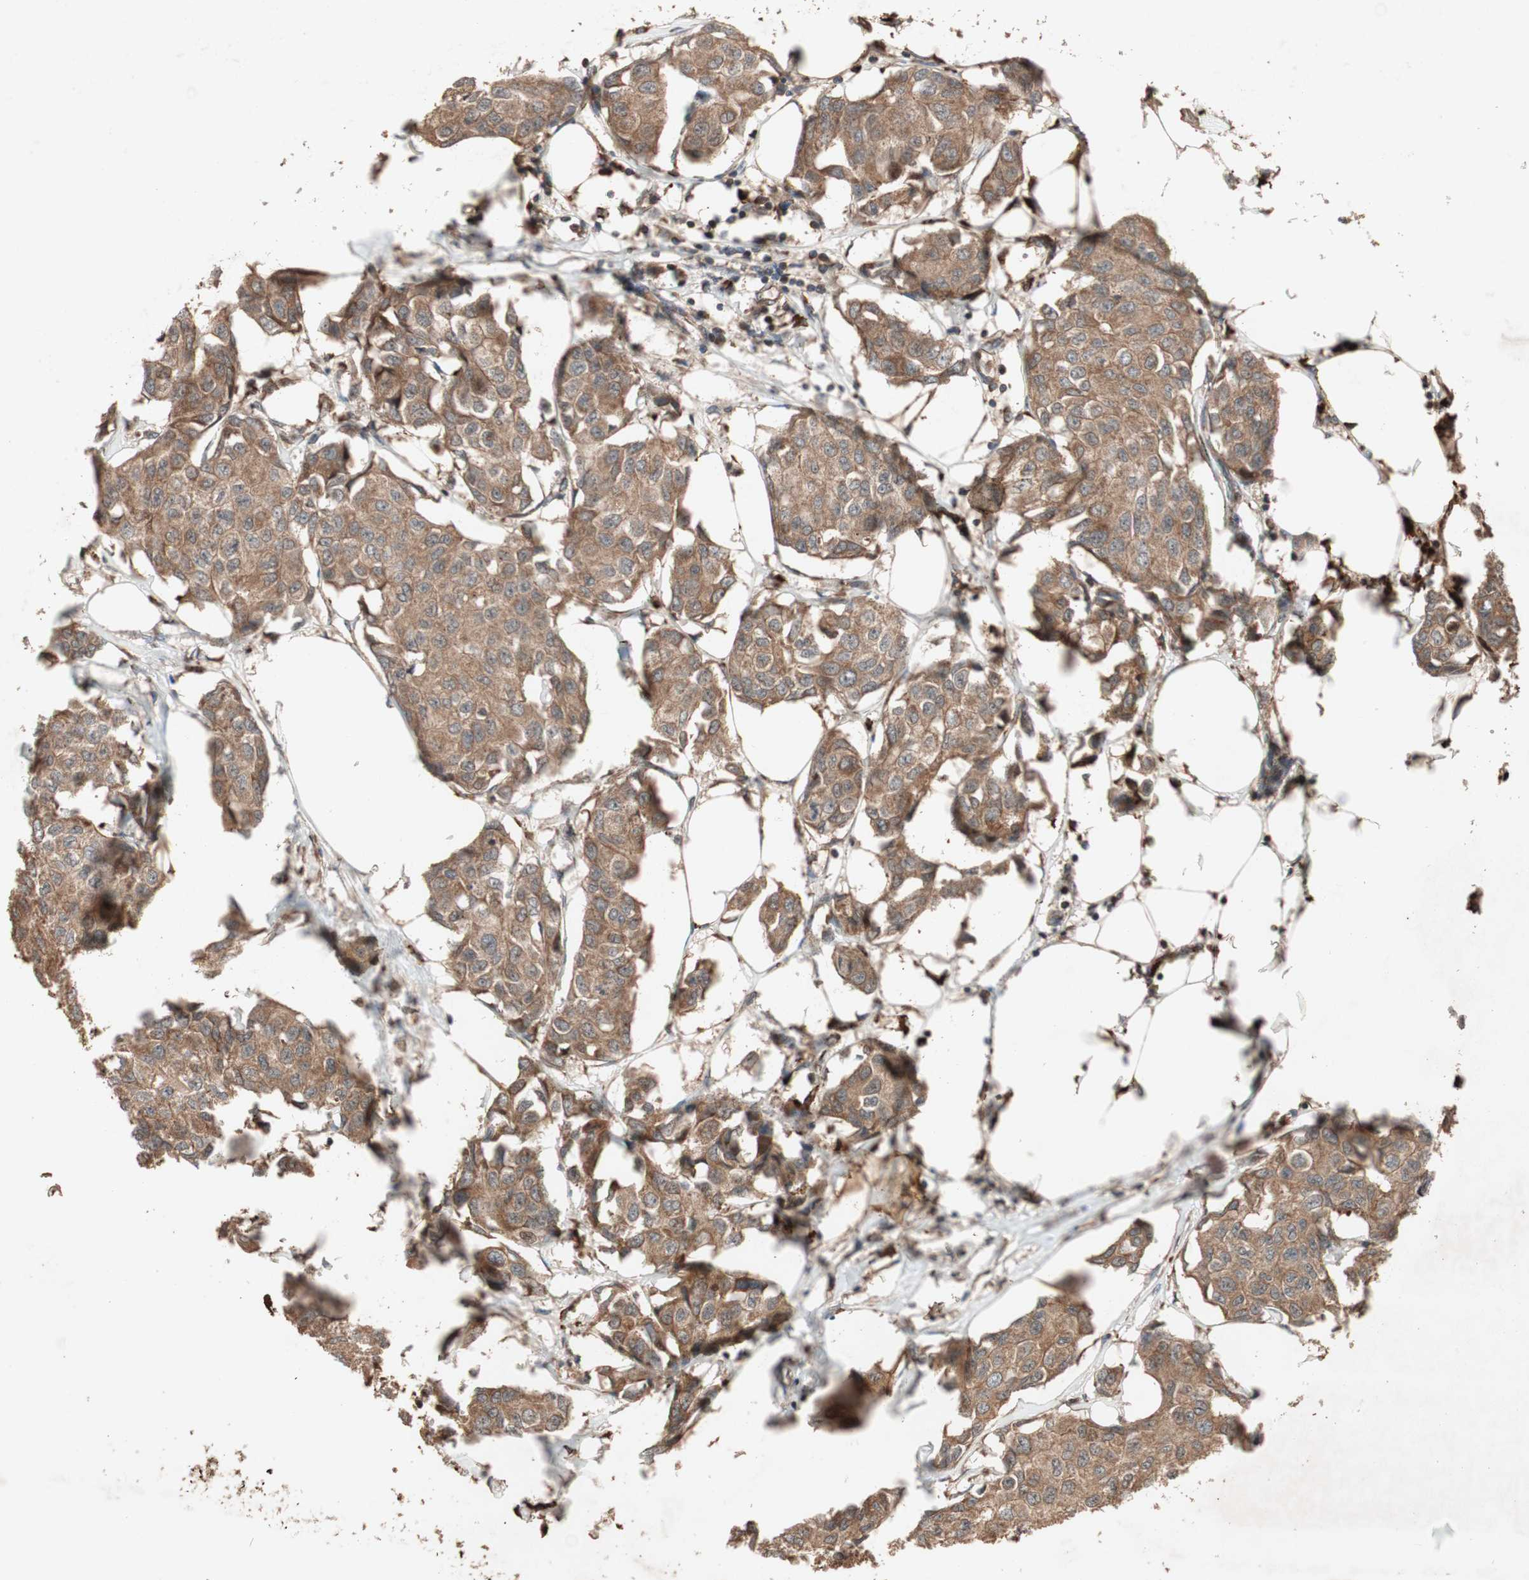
{"staining": {"intensity": "moderate", "quantity": ">75%", "location": "cytoplasmic/membranous"}, "tissue": "breast cancer", "cell_type": "Tumor cells", "image_type": "cancer", "snomed": [{"axis": "morphology", "description": "Duct carcinoma"}, {"axis": "topography", "description": "Breast"}], "caption": "Breast cancer was stained to show a protein in brown. There is medium levels of moderate cytoplasmic/membranous expression in about >75% of tumor cells.", "gene": "RAB1A", "patient": {"sex": "female", "age": 80}}